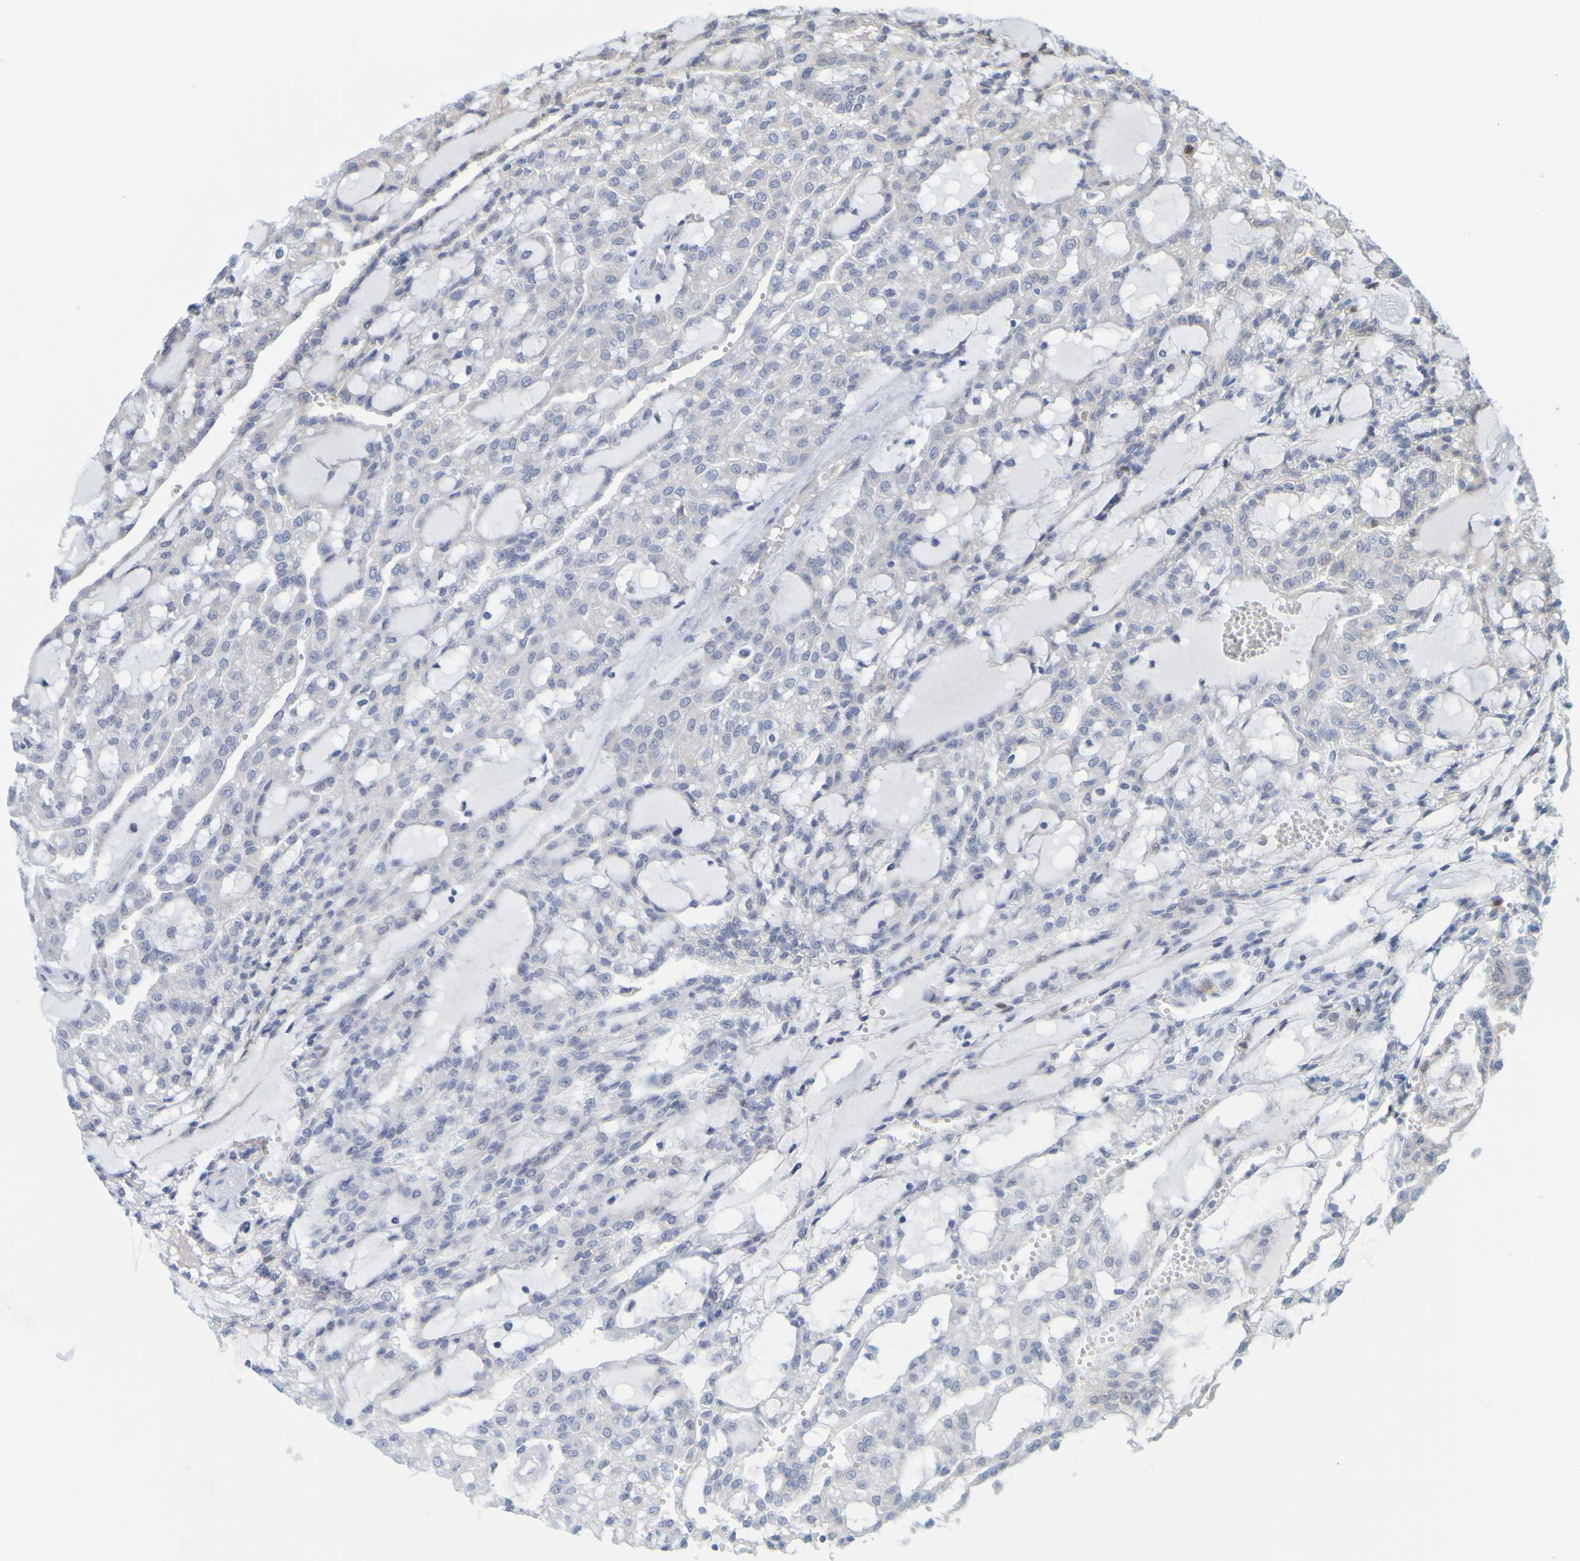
{"staining": {"intensity": "negative", "quantity": "none", "location": "none"}, "tissue": "renal cancer", "cell_type": "Tumor cells", "image_type": "cancer", "snomed": [{"axis": "morphology", "description": "Adenocarcinoma, NOS"}, {"axis": "topography", "description": "Kidney"}], "caption": "This is an IHC image of renal adenocarcinoma. There is no expression in tumor cells.", "gene": "MOGS", "patient": {"sex": "male", "age": 63}}